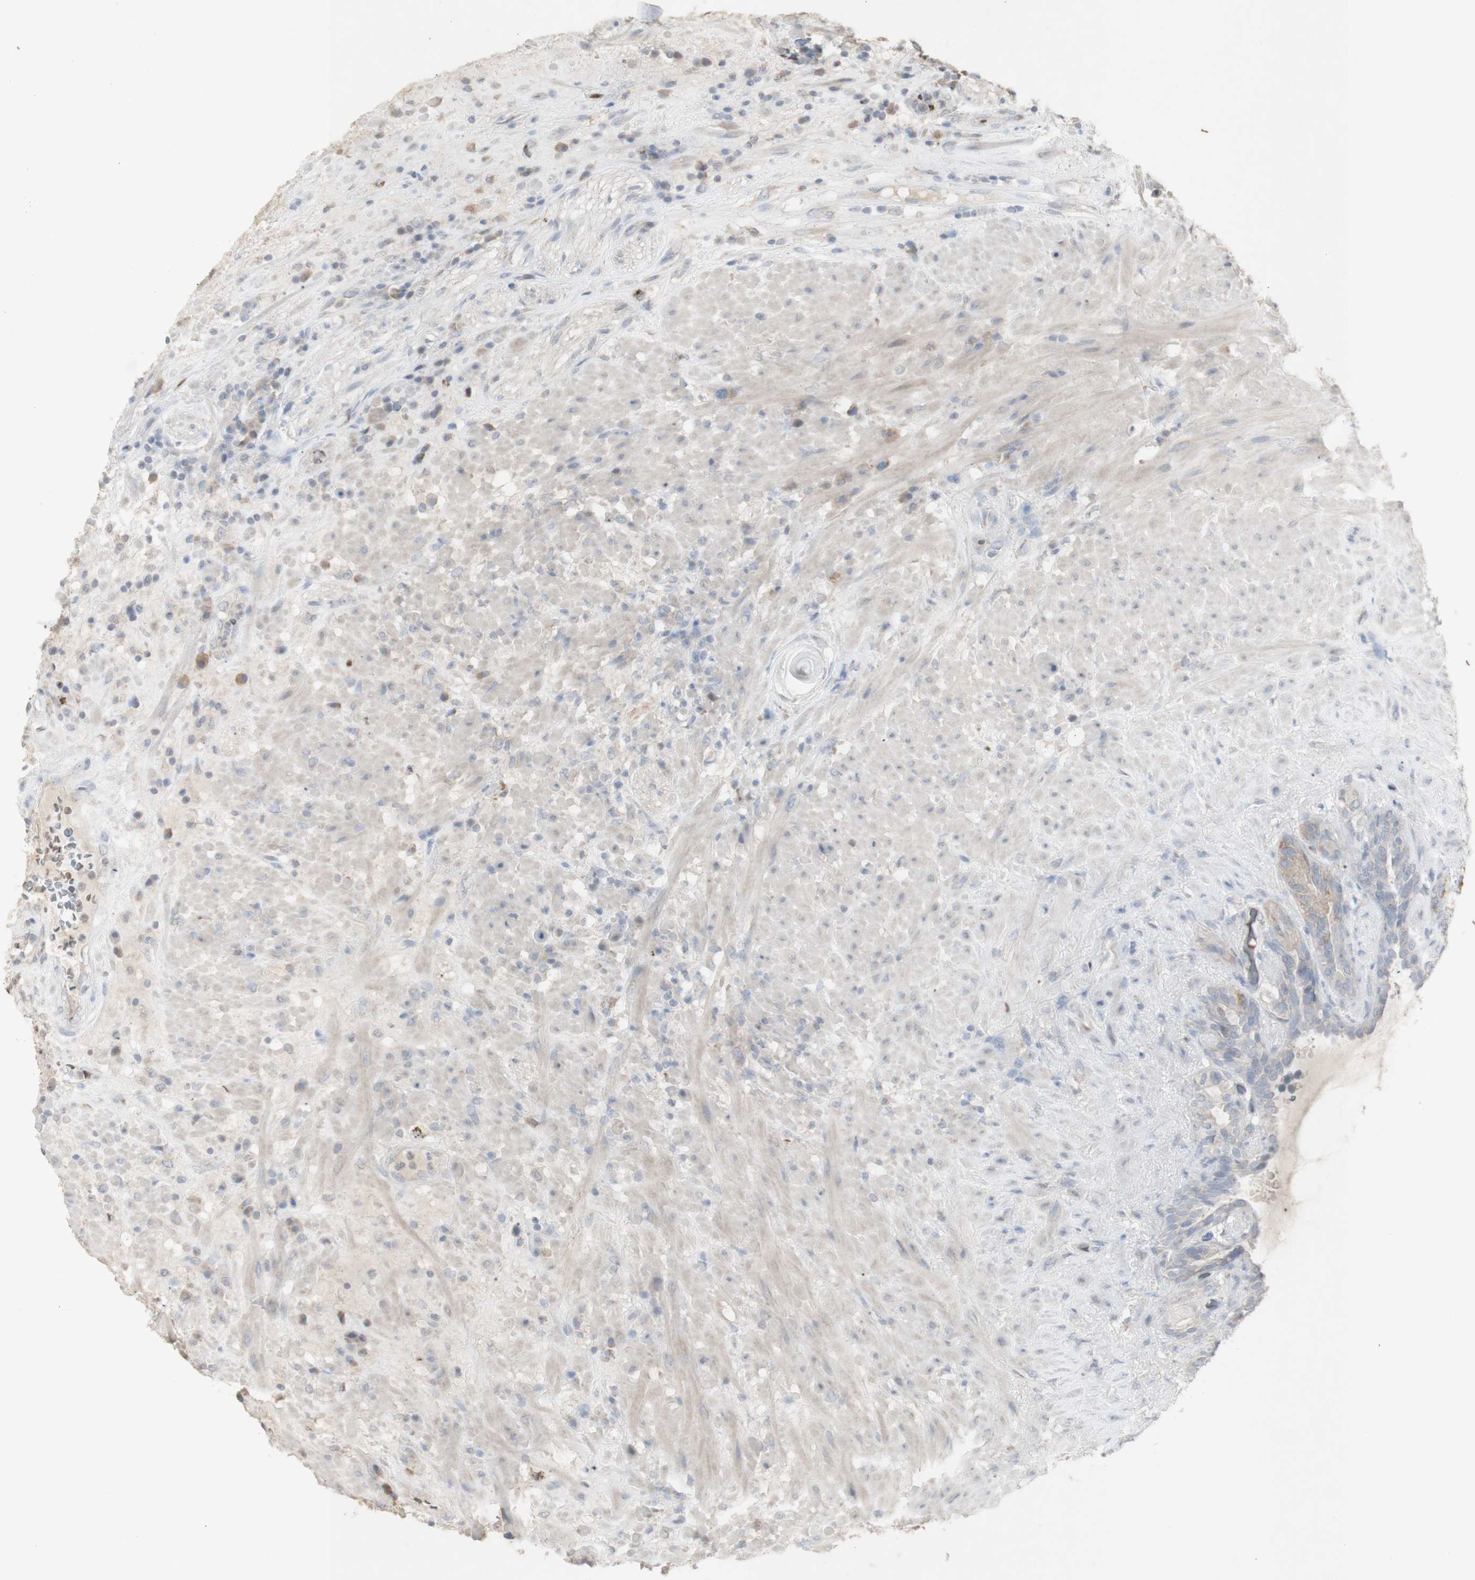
{"staining": {"intensity": "weak", "quantity": ">75%", "location": "cytoplasmic/membranous"}, "tissue": "seminal vesicle", "cell_type": "Glandular cells", "image_type": "normal", "snomed": [{"axis": "morphology", "description": "Normal tissue, NOS"}, {"axis": "topography", "description": "Seminal veicle"}], "caption": "A low amount of weak cytoplasmic/membranous staining is present in approximately >75% of glandular cells in unremarkable seminal vesicle.", "gene": "INS", "patient": {"sex": "male", "age": 61}}